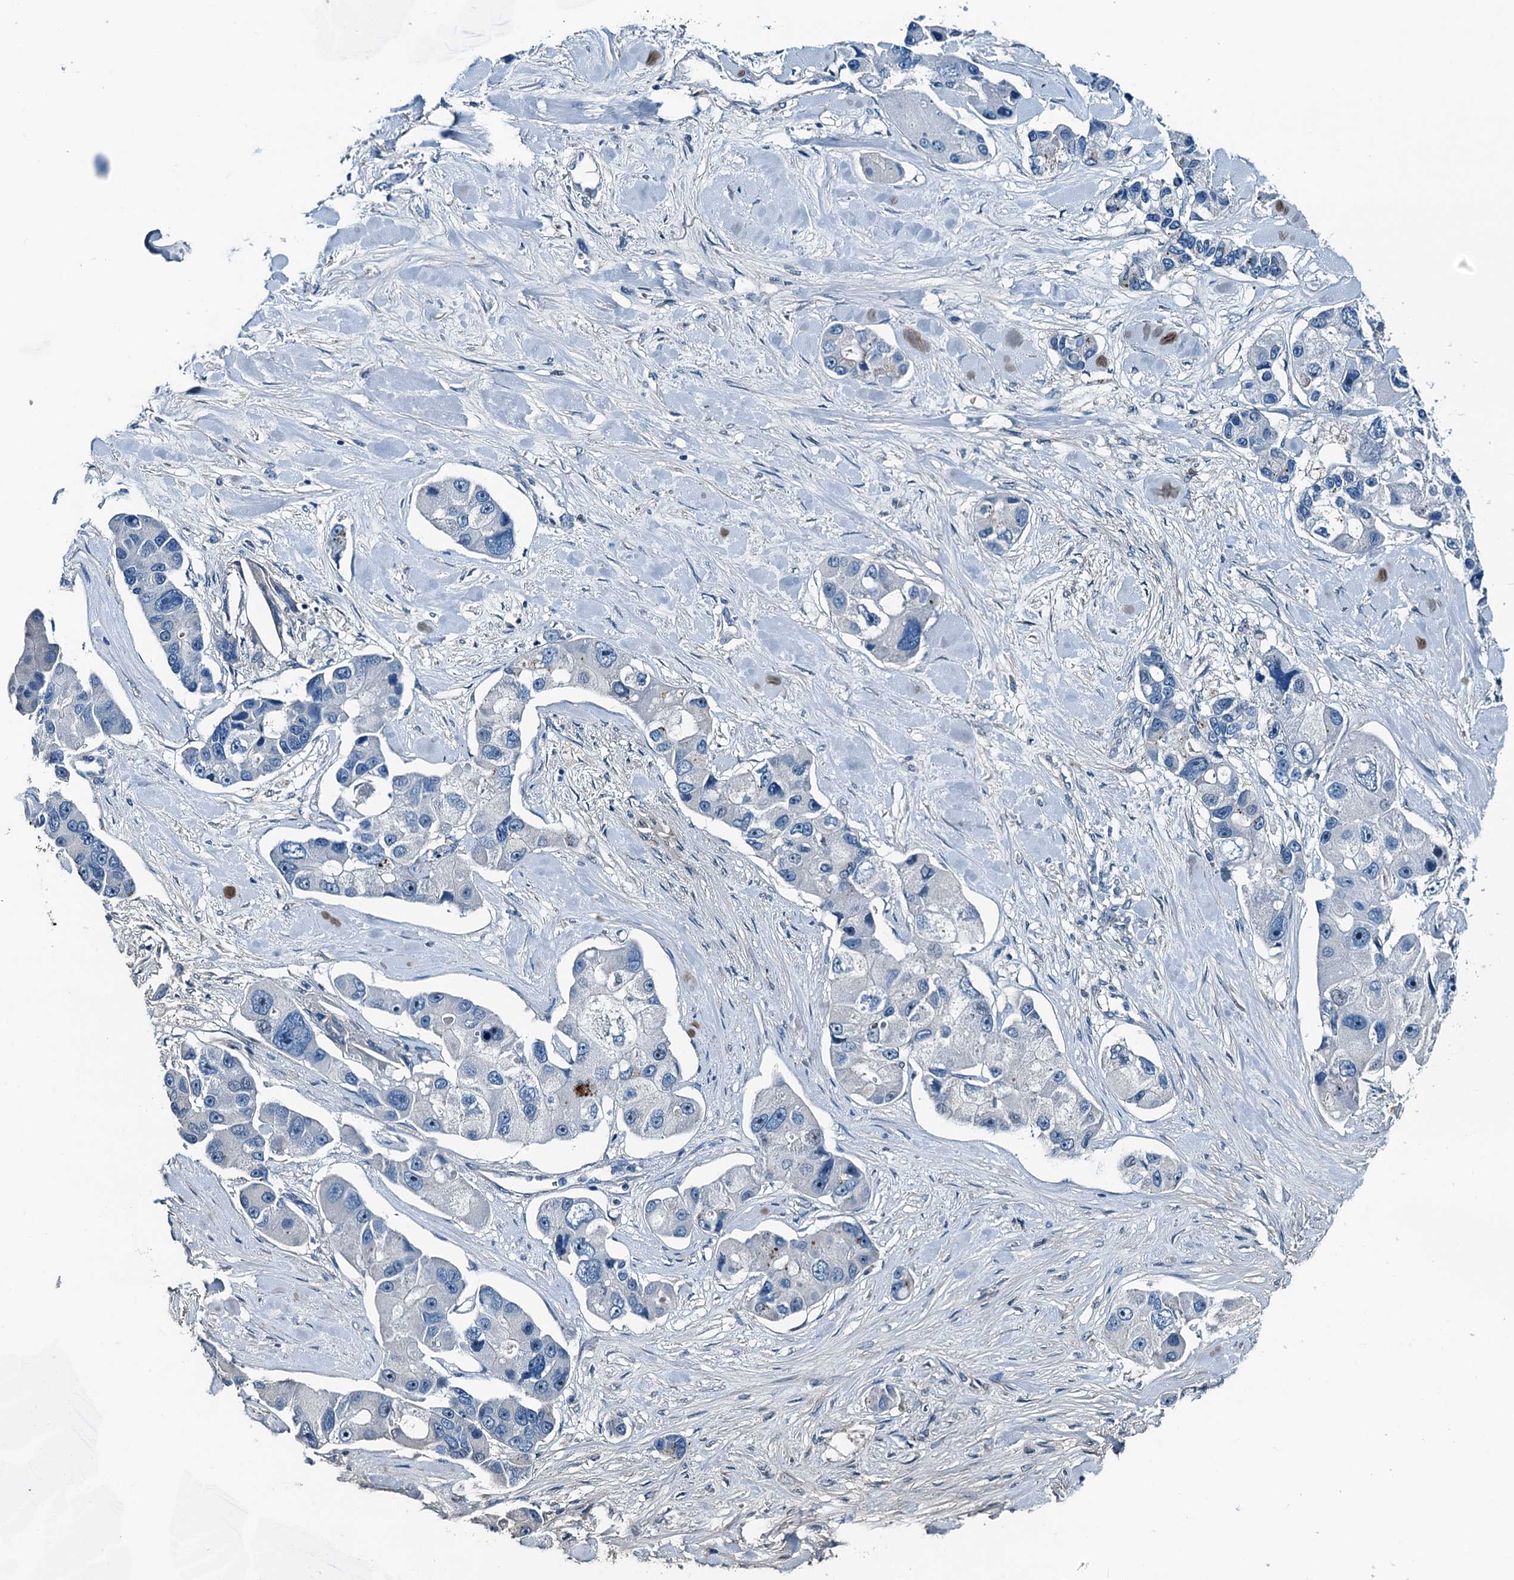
{"staining": {"intensity": "negative", "quantity": "none", "location": "none"}, "tissue": "lung cancer", "cell_type": "Tumor cells", "image_type": "cancer", "snomed": [{"axis": "morphology", "description": "Adenocarcinoma, NOS"}, {"axis": "topography", "description": "Lung"}], "caption": "Immunohistochemistry (IHC) micrograph of human lung adenocarcinoma stained for a protein (brown), which shows no positivity in tumor cells. The staining was performed using DAB (3,3'-diaminobenzidine) to visualize the protein expression in brown, while the nuclei were stained in blue with hematoxylin (Magnification: 20x).", "gene": "RAB3IL1", "patient": {"sex": "female", "age": 54}}